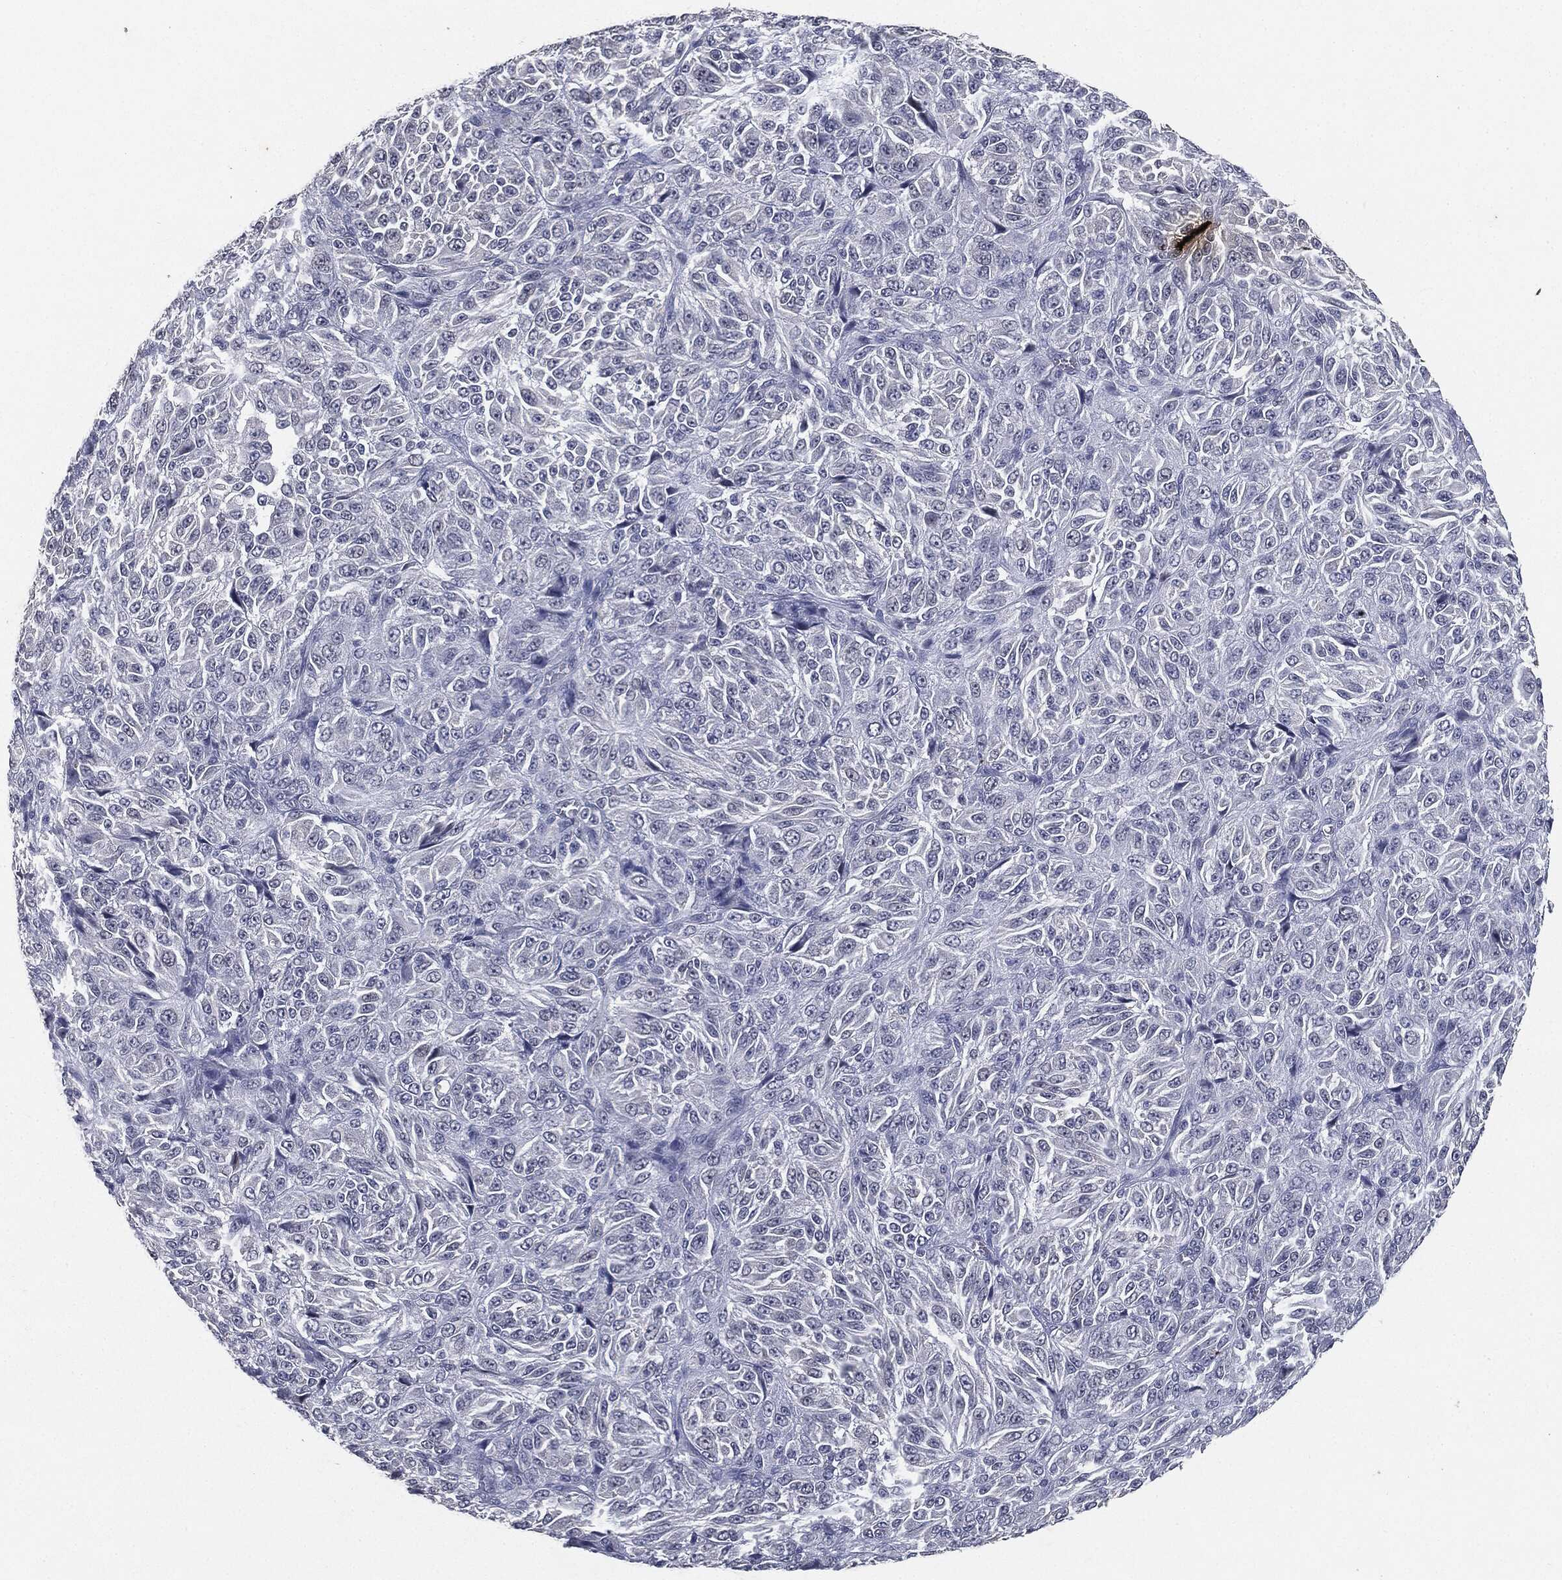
{"staining": {"intensity": "negative", "quantity": "none", "location": "none"}, "tissue": "melanoma", "cell_type": "Tumor cells", "image_type": "cancer", "snomed": [{"axis": "morphology", "description": "Malignant melanoma, Metastatic site"}, {"axis": "topography", "description": "Brain"}], "caption": "The IHC micrograph has no significant expression in tumor cells of melanoma tissue.", "gene": "SLC2A2", "patient": {"sex": "female", "age": 56}}